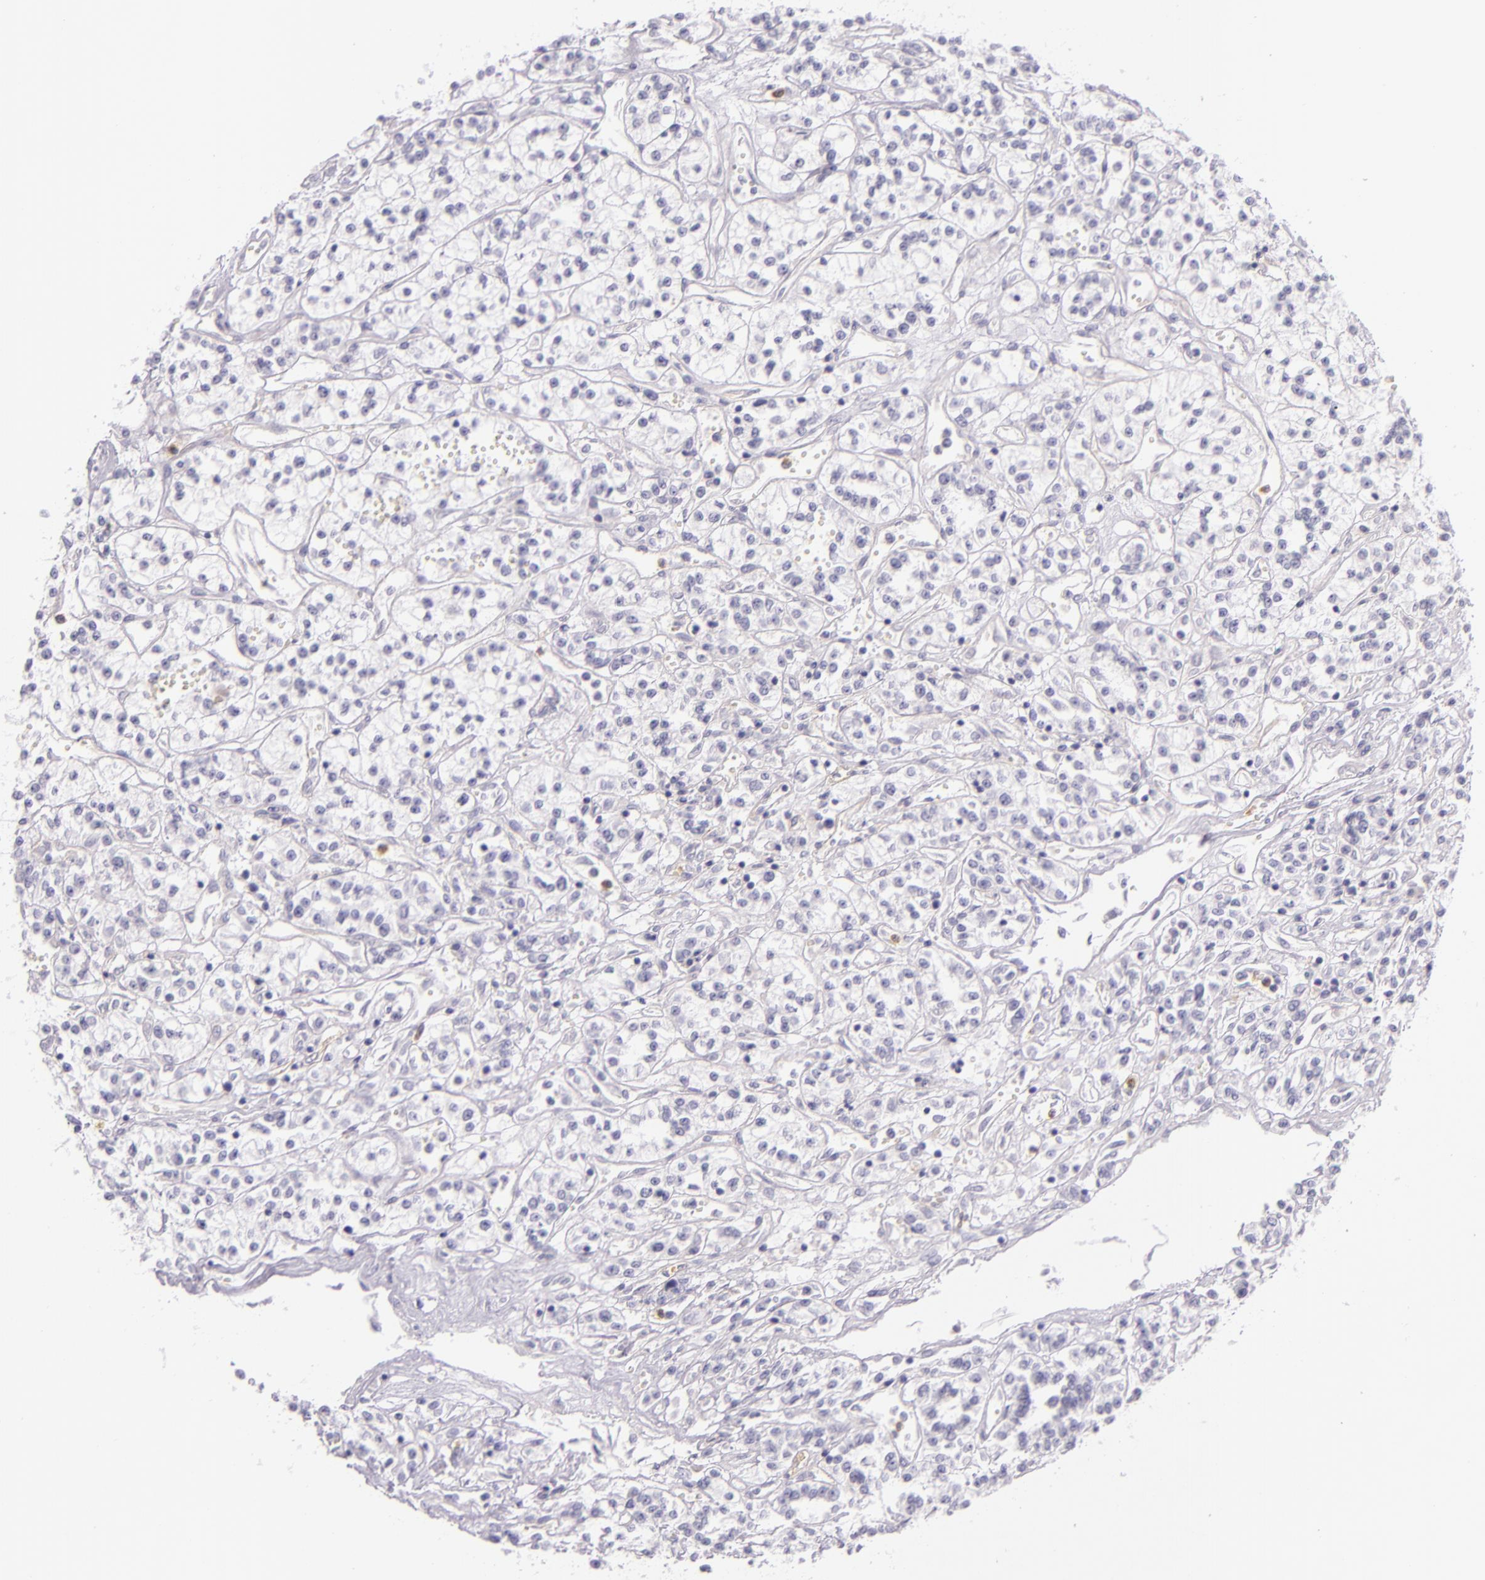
{"staining": {"intensity": "negative", "quantity": "none", "location": "none"}, "tissue": "renal cancer", "cell_type": "Tumor cells", "image_type": "cancer", "snomed": [{"axis": "morphology", "description": "Adenocarcinoma, NOS"}, {"axis": "topography", "description": "Kidney"}], "caption": "The micrograph demonstrates no significant positivity in tumor cells of renal cancer (adenocarcinoma). (DAB (3,3'-diaminobenzidine) IHC with hematoxylin counter stain).", "gene": "CEACAM1", "patient": {"sex": "female", "age": 76}}